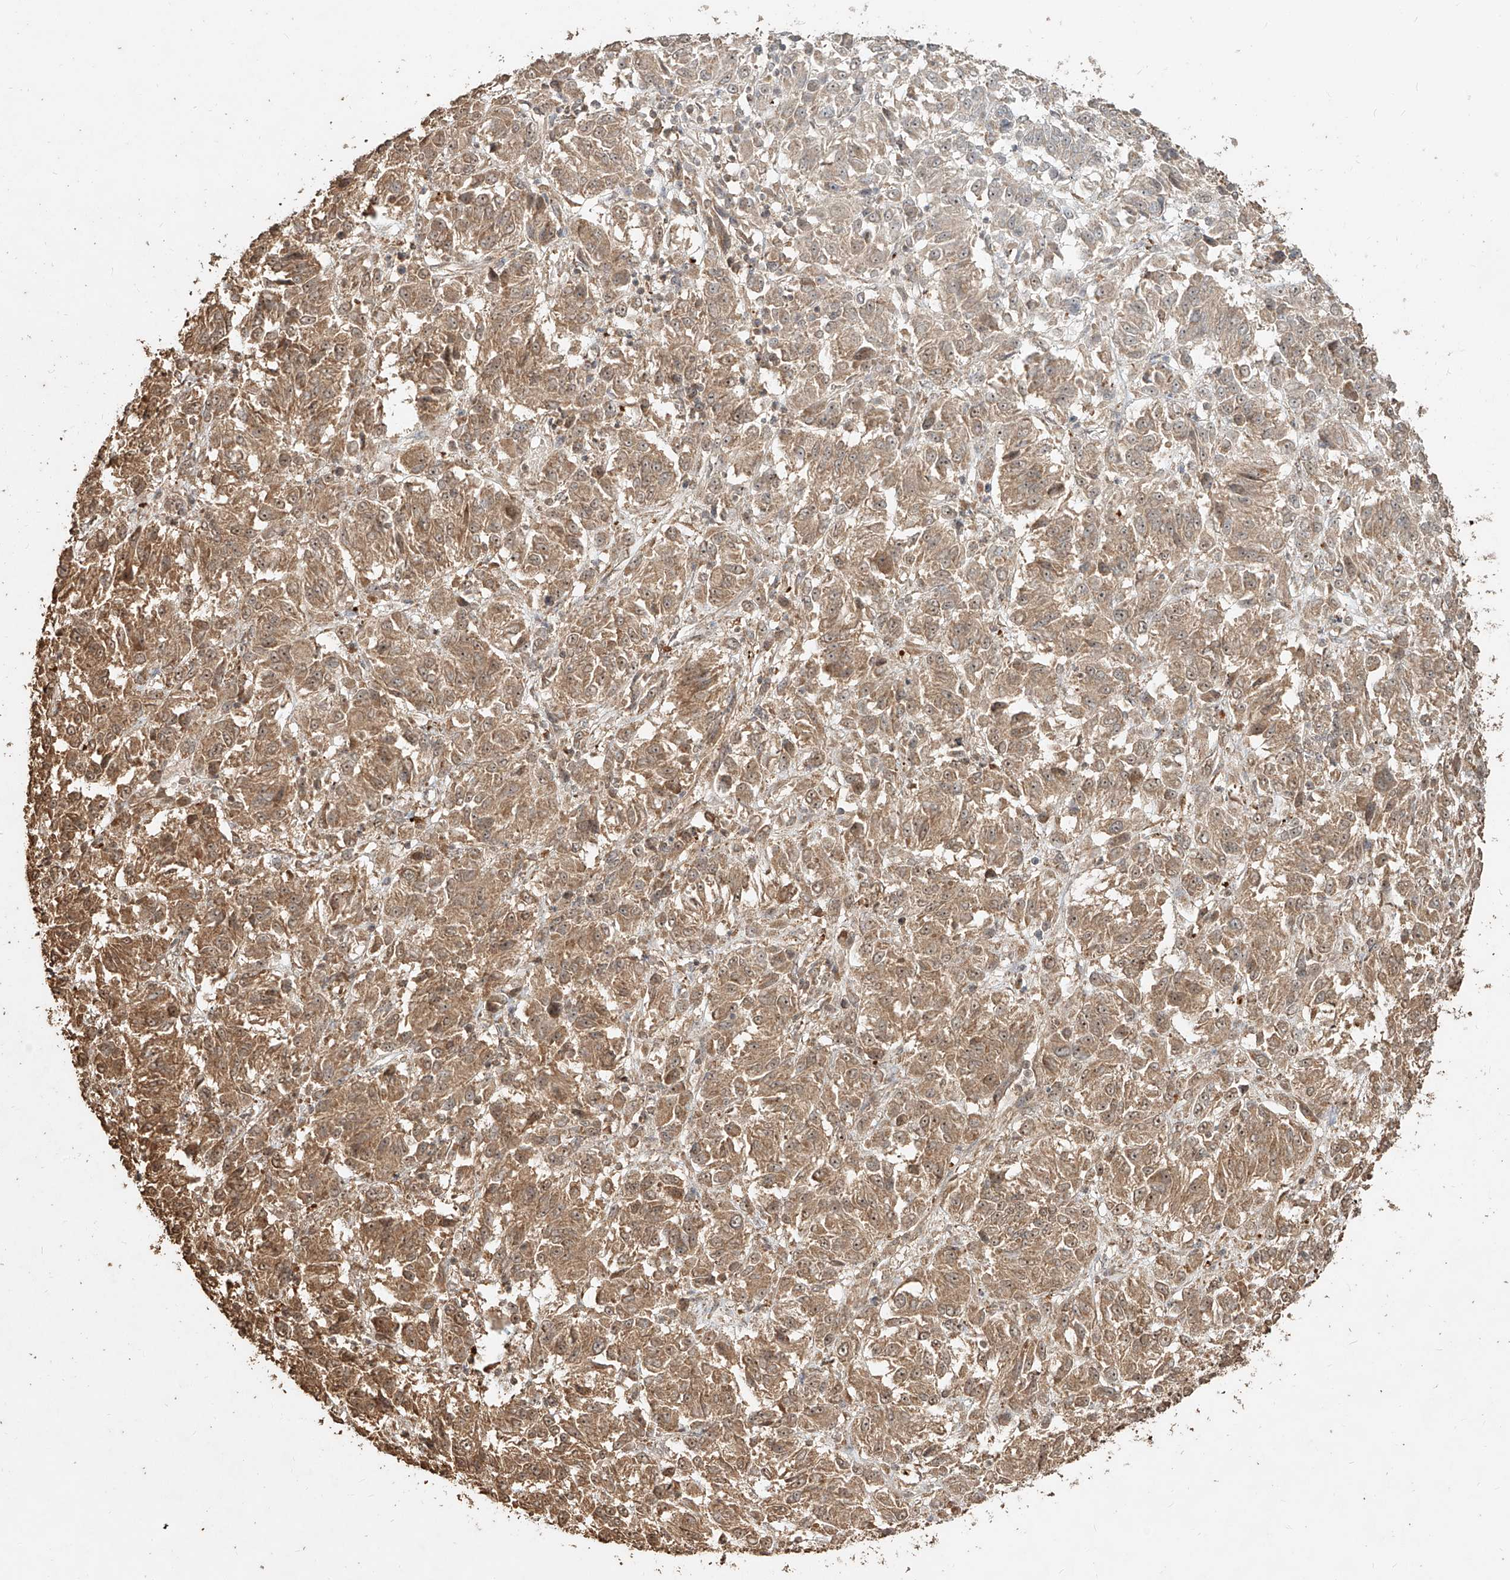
{"staining": {"intensity": "moderate", "quantity": ">75%", "location": "cytoplasmic/membranous,nuclear"}, "tissue": "melanoma", "cell_type": "Tumor cells", "image_type": "cancer", "snomed": [{"axis": "morphology", "description": "Malignant melanoma, Metastatic site"}, {"axis": "topography", "description": "Lung"}], "caption": "Tumor cells reveal medium levels of moderate cytoplasmic/membranous and nuclear expression in about >75% of cells in malignant melanoma (metastatic site).", "gene": "ZNF660", "patient": {"sex": "male", "age": 64}}